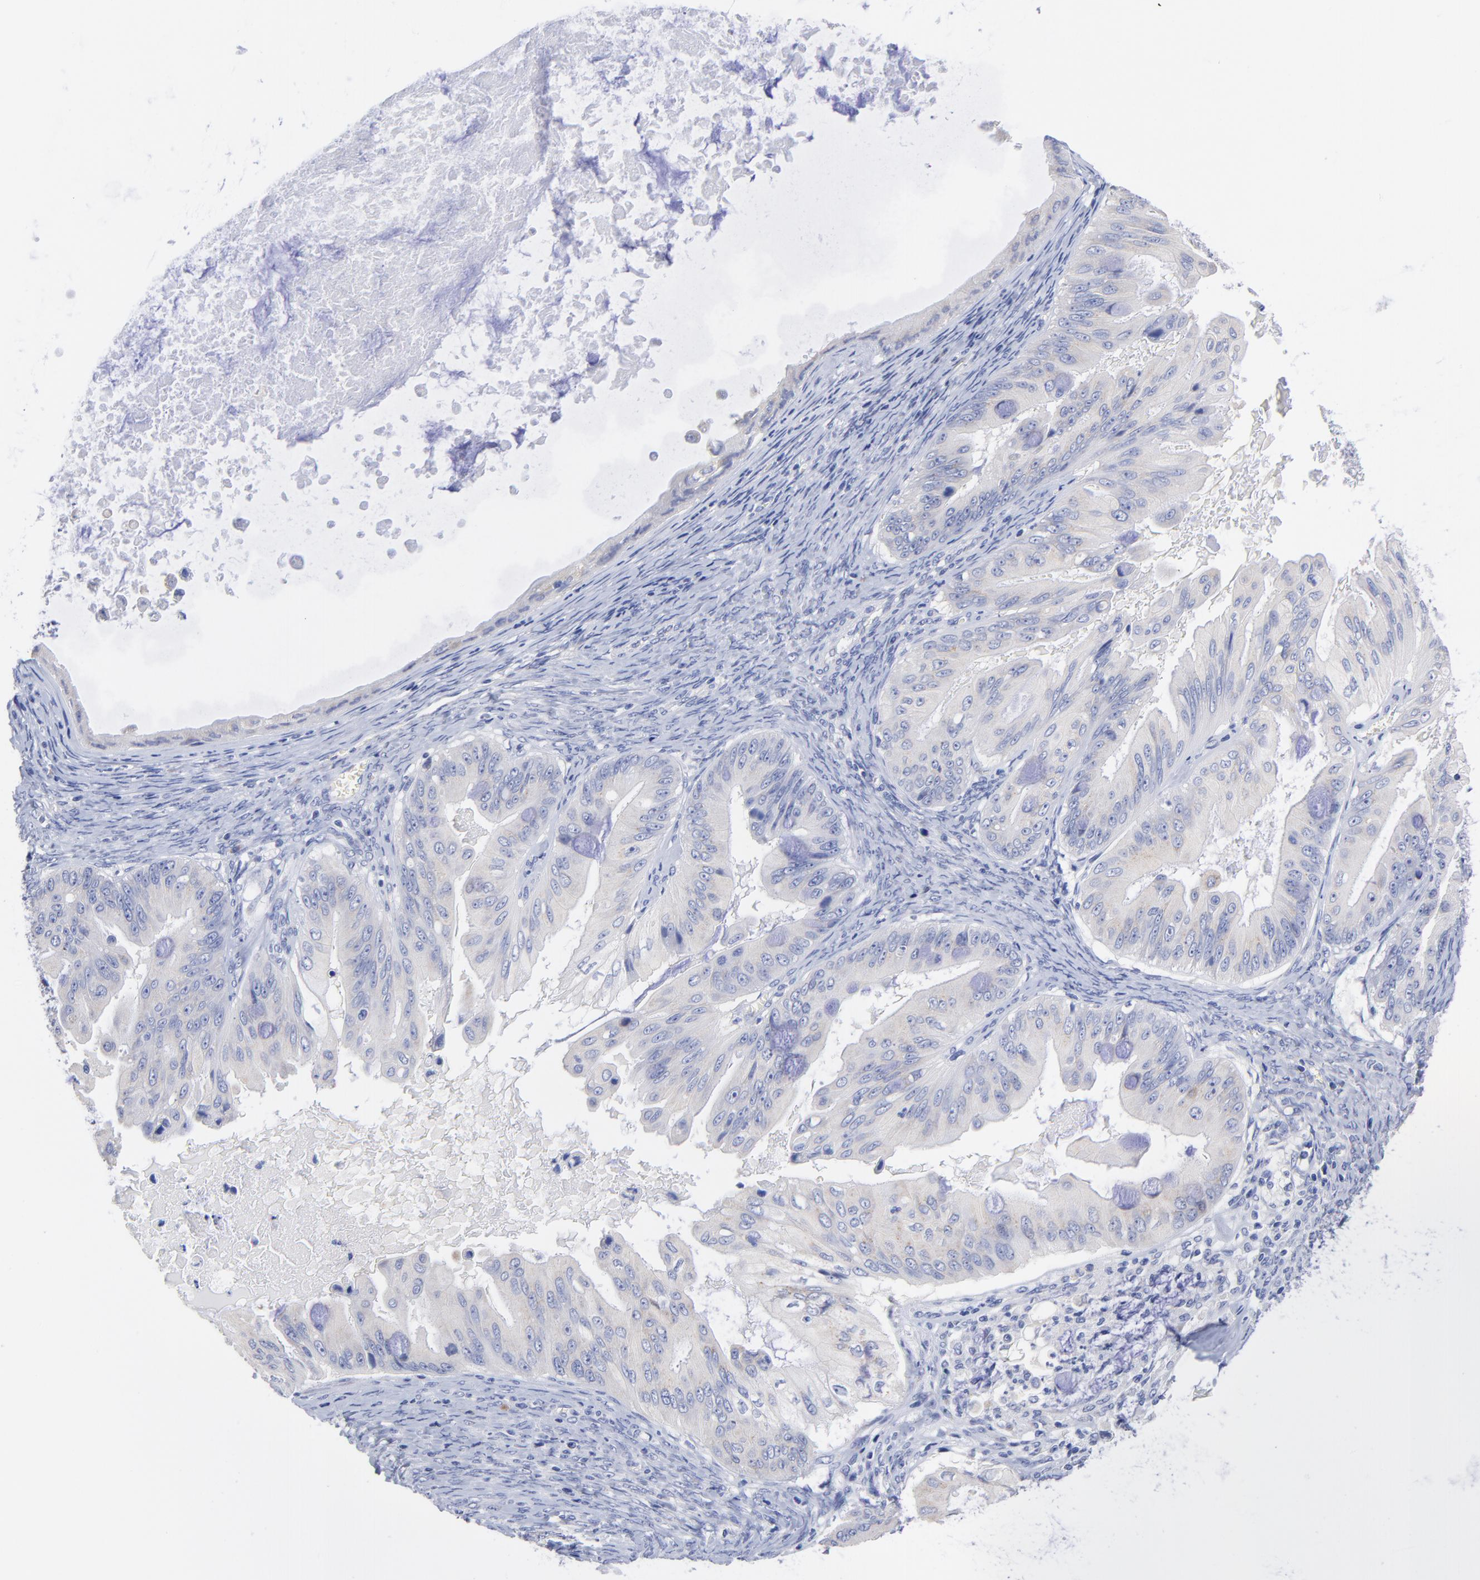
{"staining": {"intensity": "weak", "quantity": "<25%", "location": "cytoplasmic/membranous"}, "tissue": "ovarian cancer", "cell_type": "Tumor cells", "image_type": "cancer", "snomed": [{"axis": "morphology", "description": "Cystadenocarcinoma, mucinous, NOS"}, {"axis": "topography", "description": "Ovary"}], "caption": "The IHC photomicrograph has no significant staining in tumor cells of ovarian mucinous cystadenocarcinoma tissue.", "gene": "LAX1", "patient": {"sex": "female", "age": 37}}